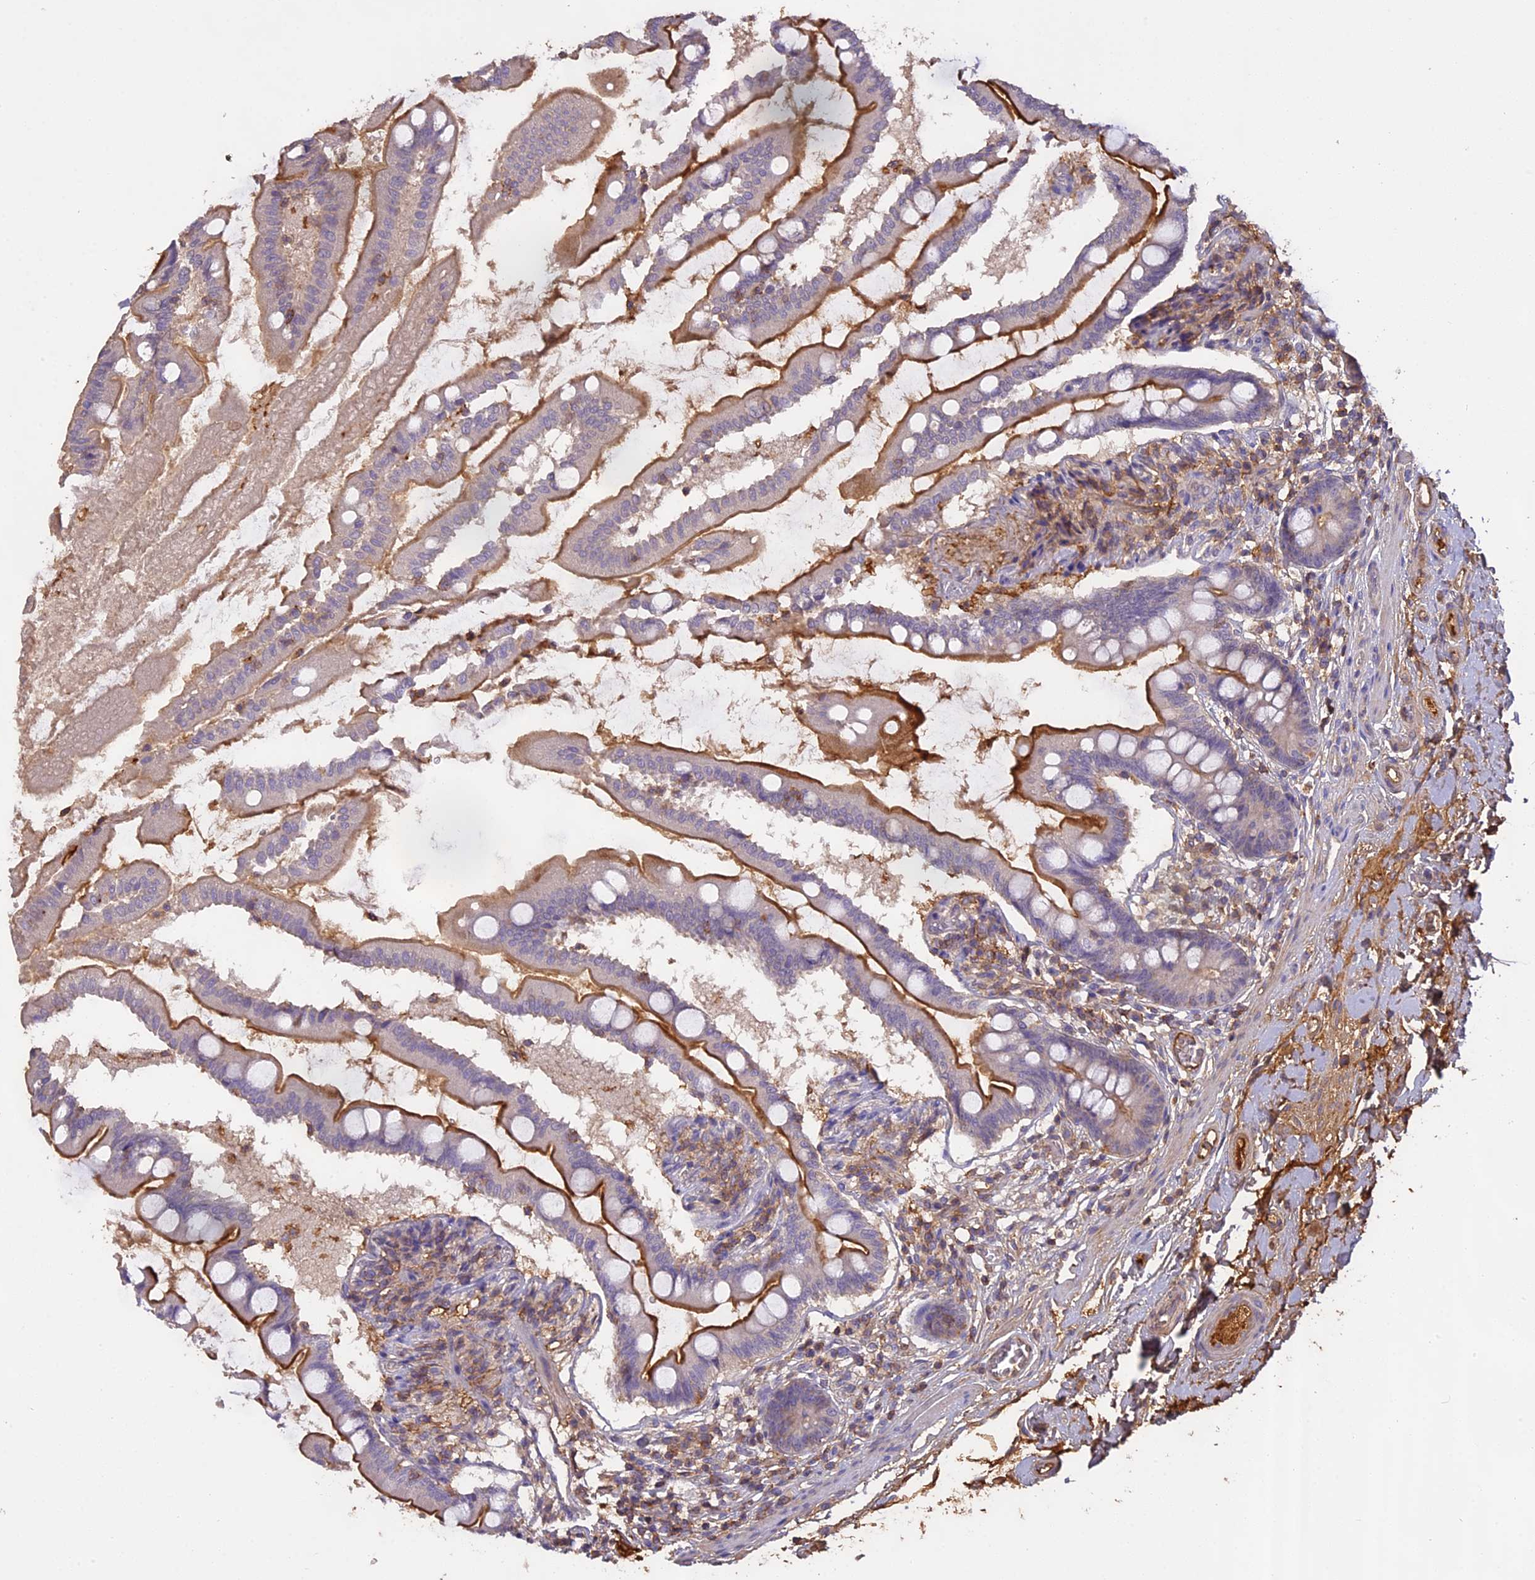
{"staining": {"intensity": "moderate", "quantity": ">75%", "location": "cytoplasmic/membranous"}, "tissue": "small intestine", "cell_type": "Glandular cells", "image_type": "normal", "snomed": [{"axis": "morphology", "description": "Normal tissue, NOS"}, {"axis": "topography", "description": "Small intestine"}], "caption": "Immunohistochemical staining of benign human small intestine displays moderate cytoplasmic/membranous protein staining in approximately >75% of glandular cells.", "gene": "CFAP119", "patient": {"sex": "female", "age": 56}}